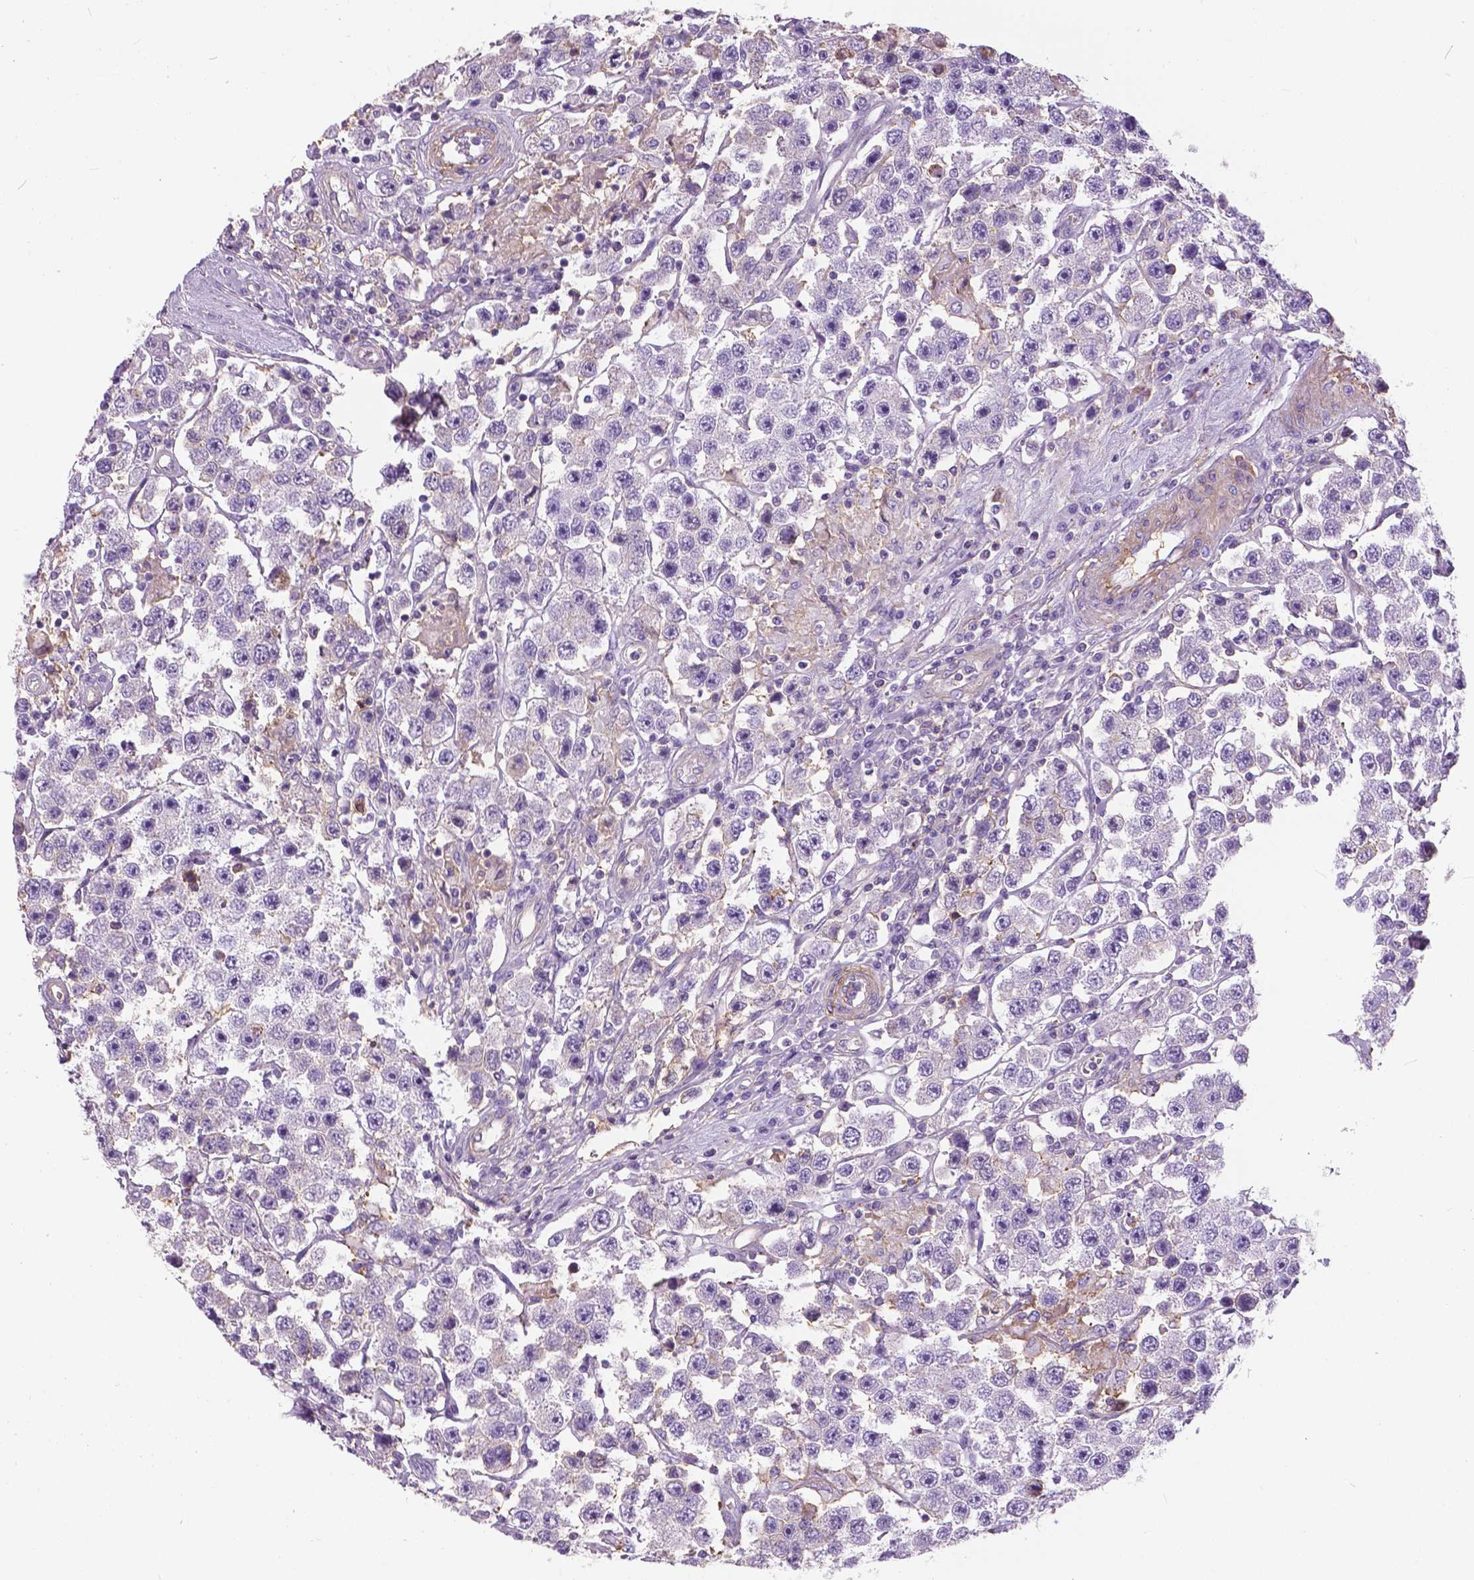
{"staining": {"intensity": "negative", "quantity": "none", "location": "none"}, "tissue": "testis cancer", "cell_type": "Tumor cells", "image_type": "cancer", "snomed": [{"axis": "morphology", "description": "Seminoma, NOS"}, {"axis": "topography", "description": "Testis"}], "caption": "An immunohistochemistry (IHC) histopathology image of testis cancer (seminoma) is shown. There is no staining in tumor cells of testis cancer (seminoma).", "gene": "ANXA13", "patient": {"sex": "male", "age": 45}}